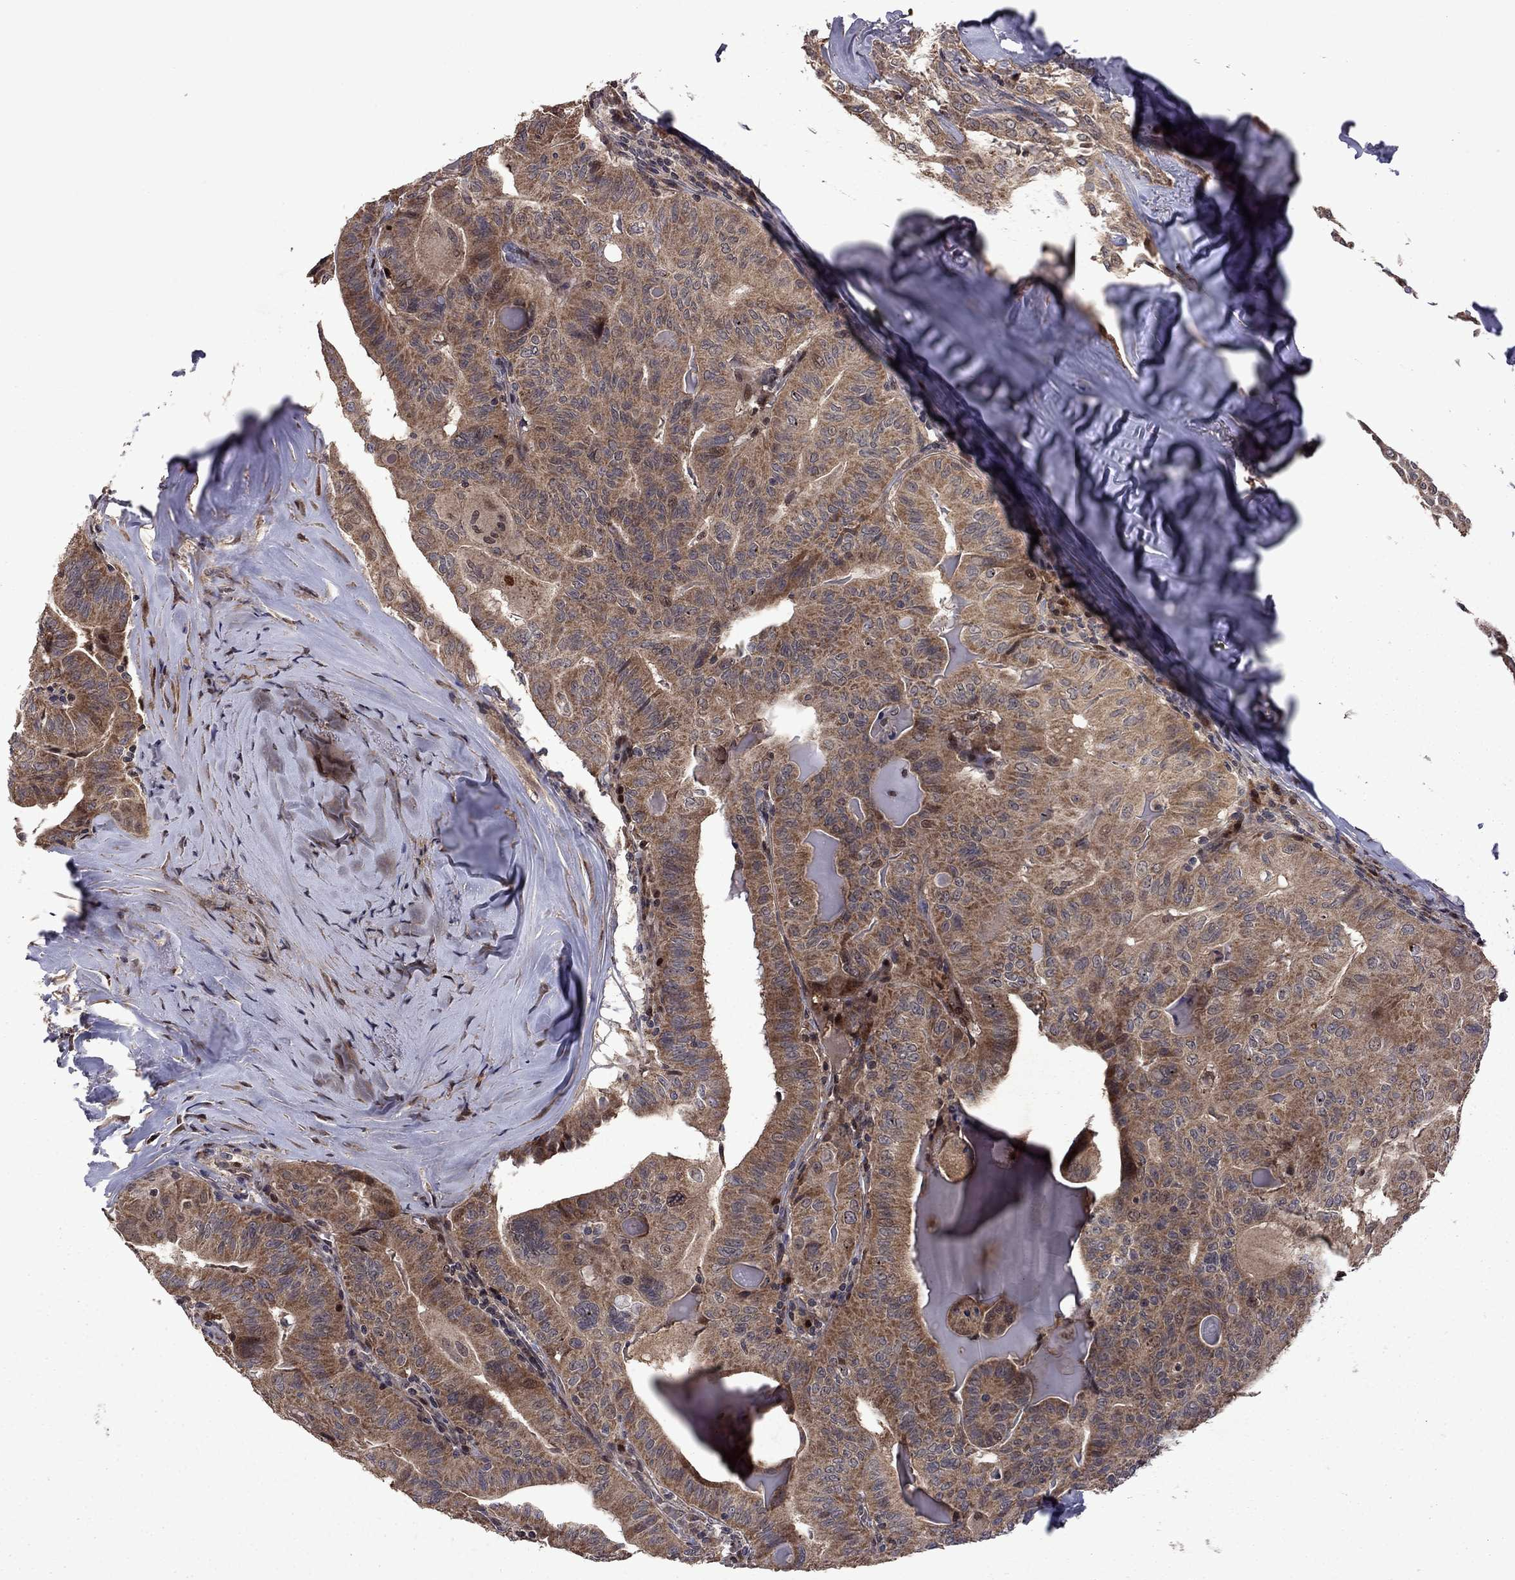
{"staining": {"intensity": "moderate", "quantity": ">75%", "location": "cytoplasmic/membranous"}, "tissue": "thyroid cancer", "cell_type": "Tumor cells", "image_type": "cancer", "snomed": [{"axis": "morphology", "description": "Papillary adenocarcinoma, NOS"}, {"axis": "topography", "description": "Thyroid gland"}], "caption": "The image shows a brown stain indicating the presence of a protein in the cytoplasmic/membranous of tumor cells in papillary adenocarcinoma (thyroid).", "gene": "IPP", "patient": {"sex": "female", "age": 68}}